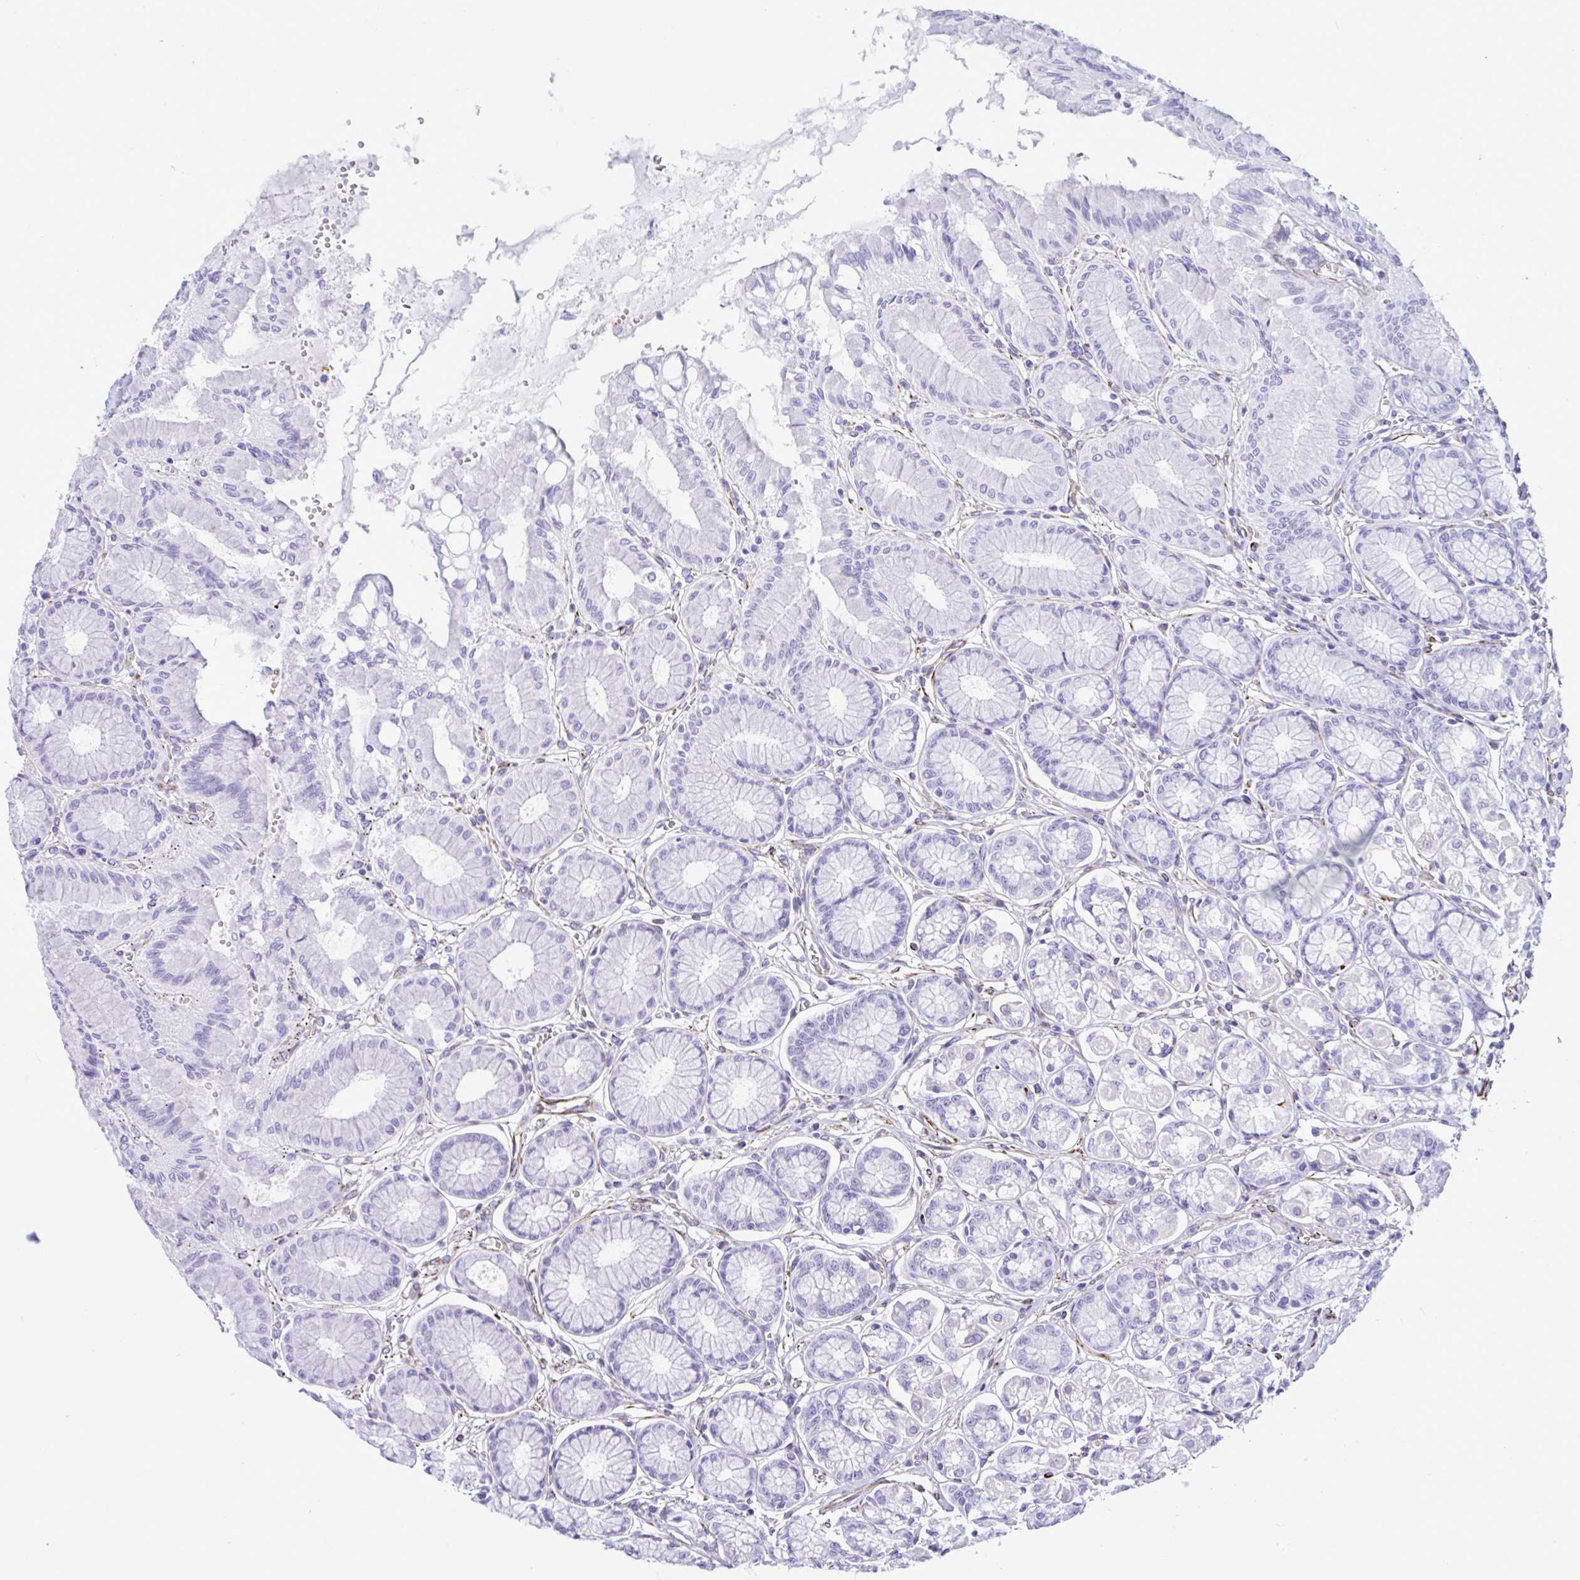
{"staining": {"intensity": "negative", "quantity": "none", "location": "none"}, "tissue": "stomach", "cell_type": "Glandular cells", "image_type": "normal", "snomed": [{"axis": "morphology", "description": "Normal tissue, NOS"}, {"axis": "topography", "description": "Stomach"}, {"axis": "topography", "description": "Stomach, lower"}], "caption": "Immunohistochemistry image of benign stomach: human stomach stained with DAB (3,3'-diaminobenzidine) demonstrates no significant protein expression in glandular cells.", "gene": "SMAD5", "patient": {"sex": "male", "age": 76}}